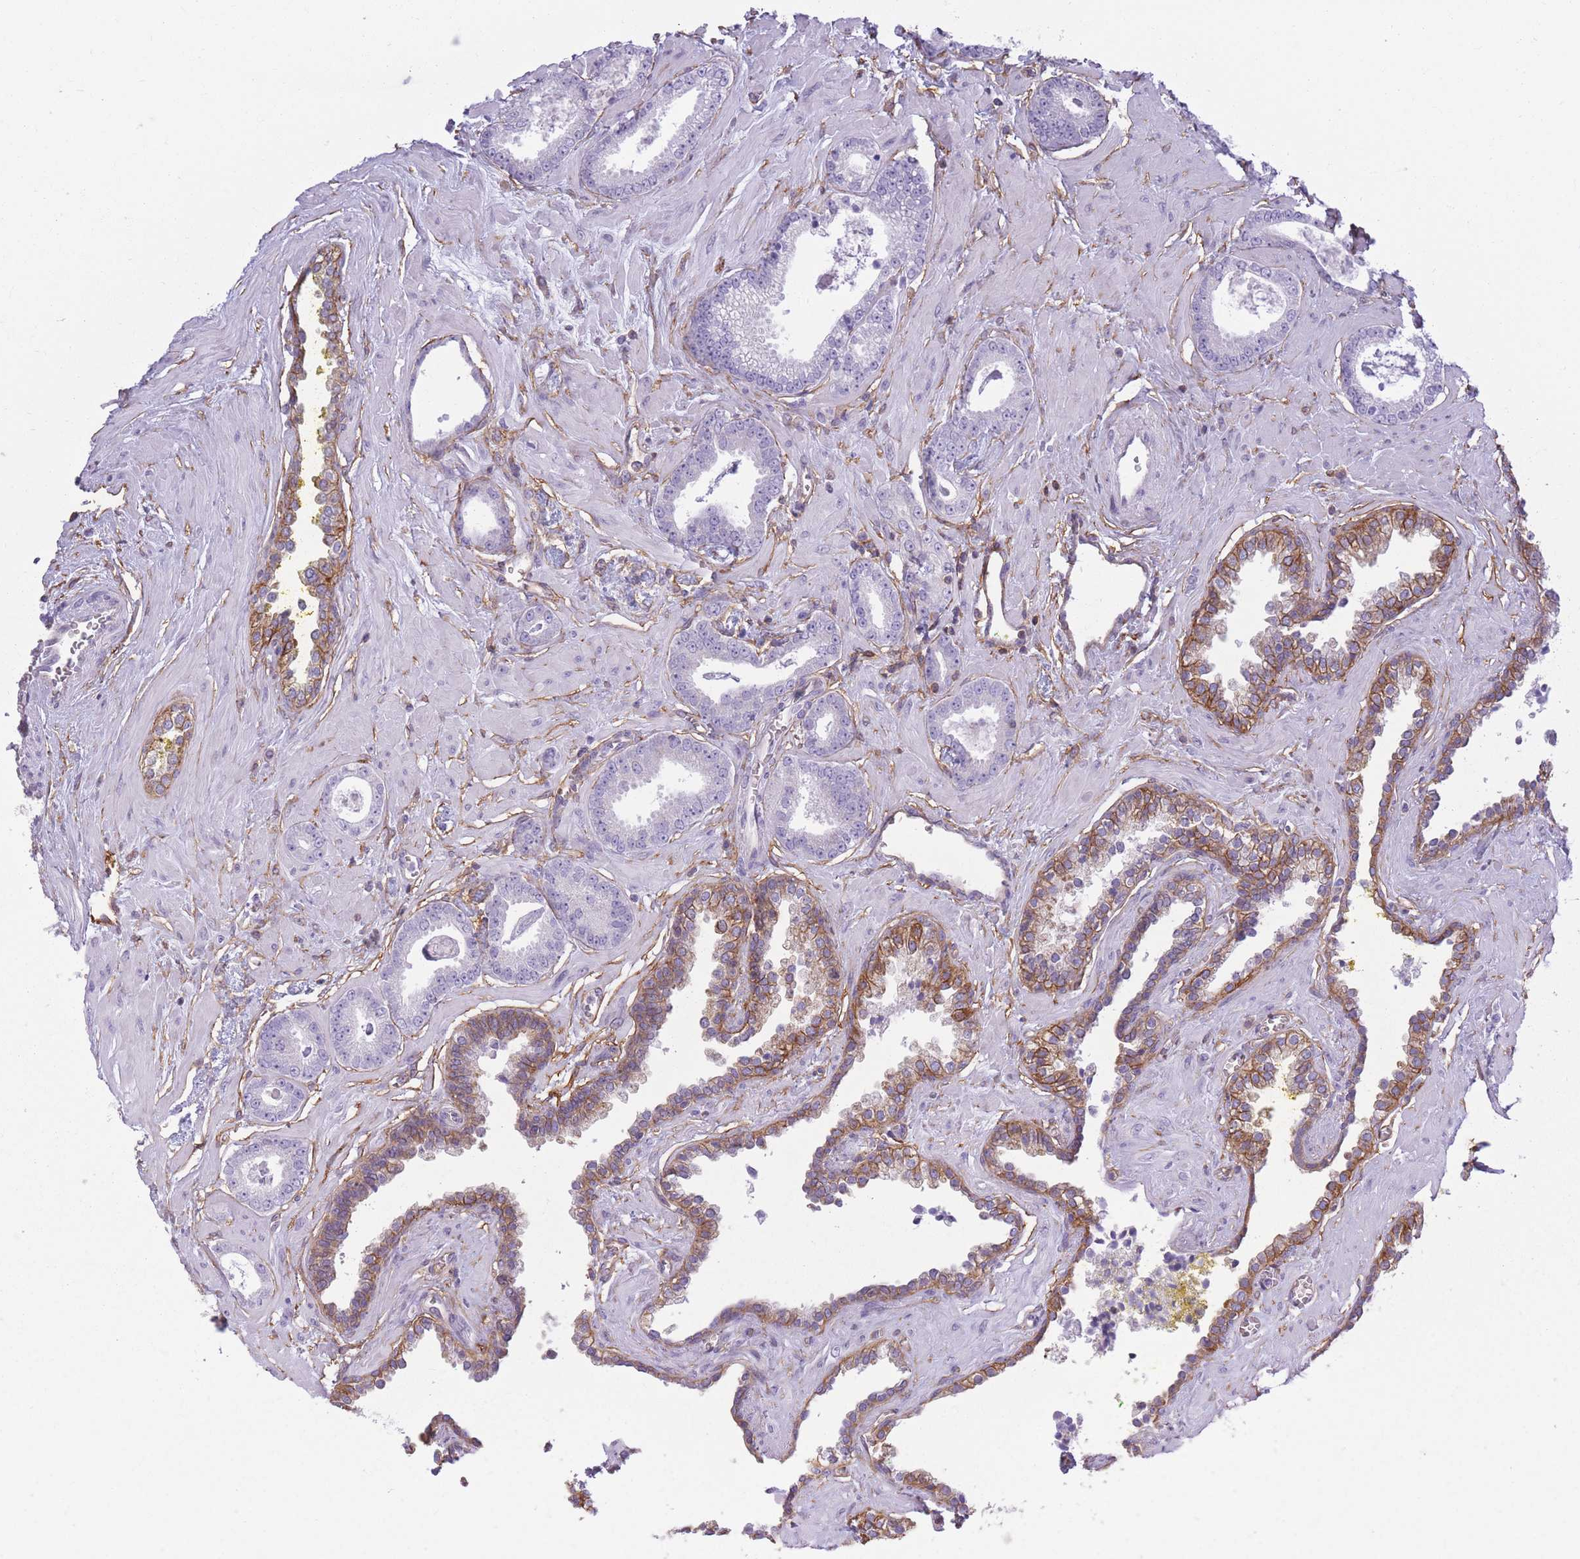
{"staining": {"intensity": "negative", "quantity": "none", "location": "none"}, "tissue": "prostate cancer", "cell_type": "Tumor cells", "image_type": "cancer", "snomed": [{"axis": "morphology", "description": "Adenocarcinoma, Low grade"}, {"axis": "topography", "description": "Prostate"}], "caption": "The immunohistochemistry micrograph has no significant expression in tumor cells of low-grade adenocarcinoma (prostate) tissue.", "gene": "ADD1", "patient": {"sex": "male", "age": 60}}